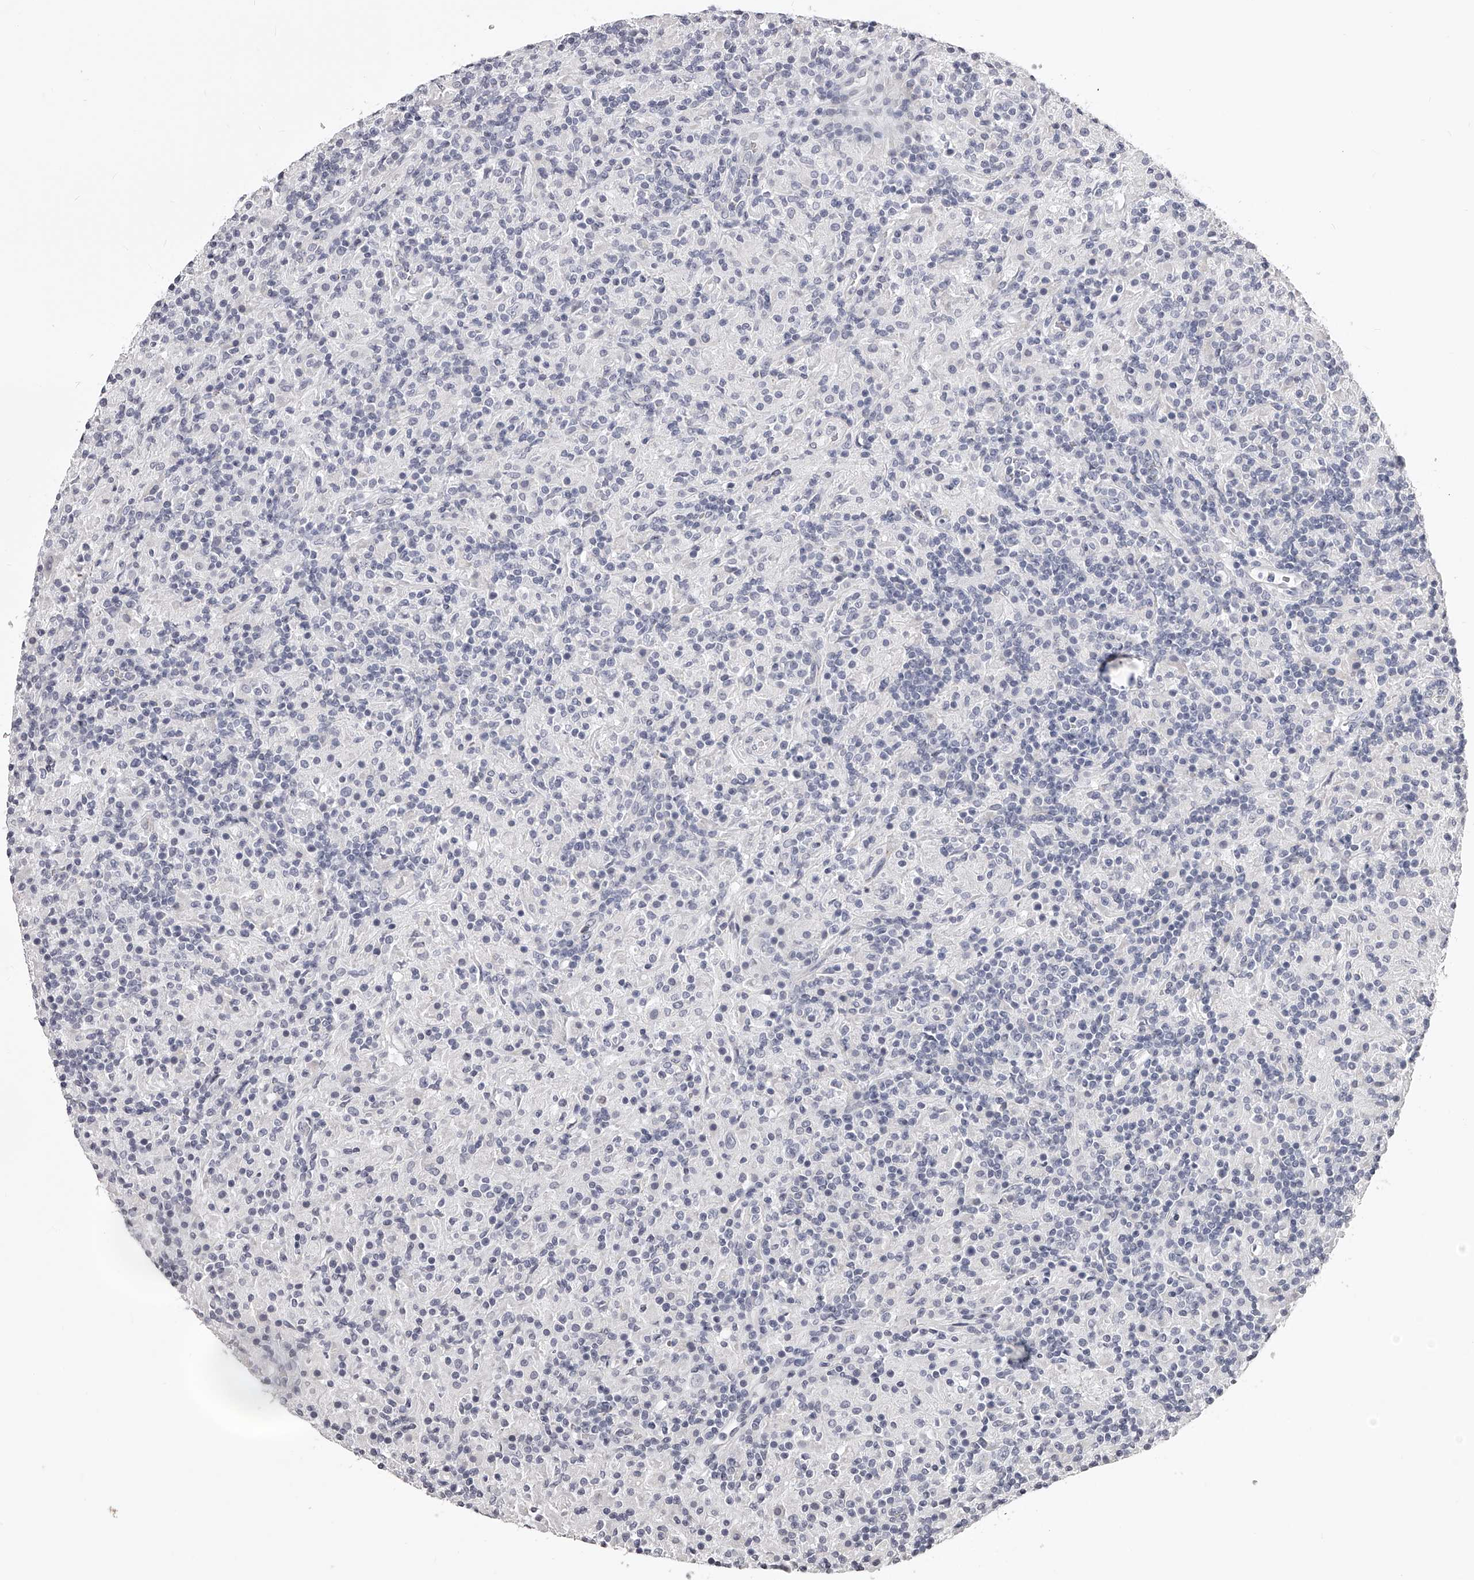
{"staining": {"intensity": "negative", "quantity": "none", "location": "none"}, "tissue": "lymphoma", "cell_type": "Tumor cells", "image_type": "cancer", "snomed": [{"axis": "morphology", "description": "Hodgkin's disease, NOS"}, {"axis": "topography", "description": "Lymph node"}], "caption": "Immunohistochemical staining of Hodgkin's disease displays no significant expression in tumor cells.", "gene": "DMRT1", "patient": {"sex": "male", "age": 70}}